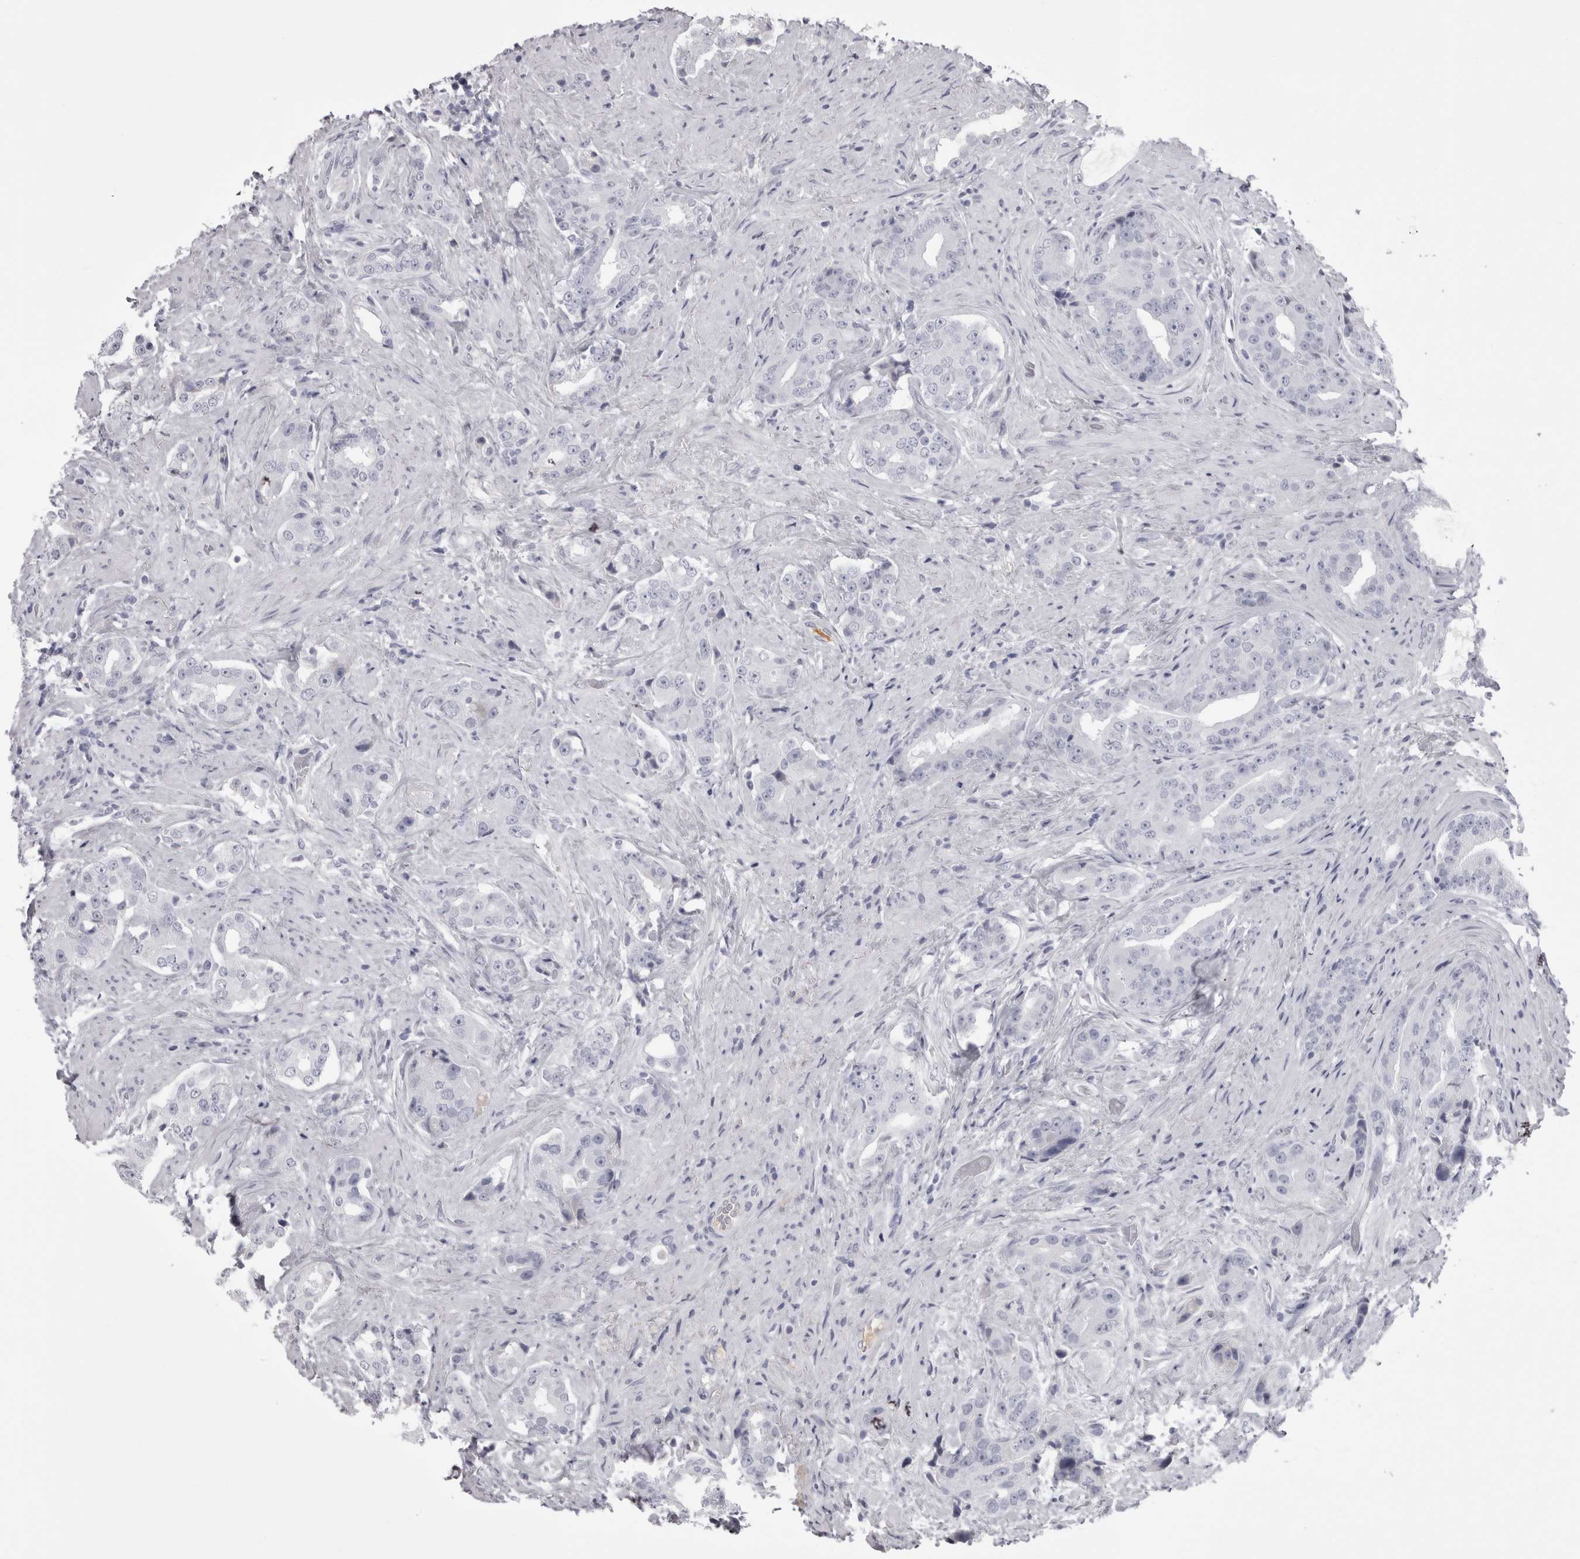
{"staining": {"intensity": "negative", "quantity": "none", "location": "none"}, "tissue": "prostate cancer", "cell_type": "Tumor cells", "image_type": "cancer", "snomed": [{"axis": "morphology", "description": "Adenocarcinoma, High grade"}, {"axis": "topography", "description": "Prostate"}], "caption": "Tumor cells show no significant positivity in prostate high-grade adenocarcinoma.", "gene": "SAA4", "patient": {"sex": "male", "age": 71}}